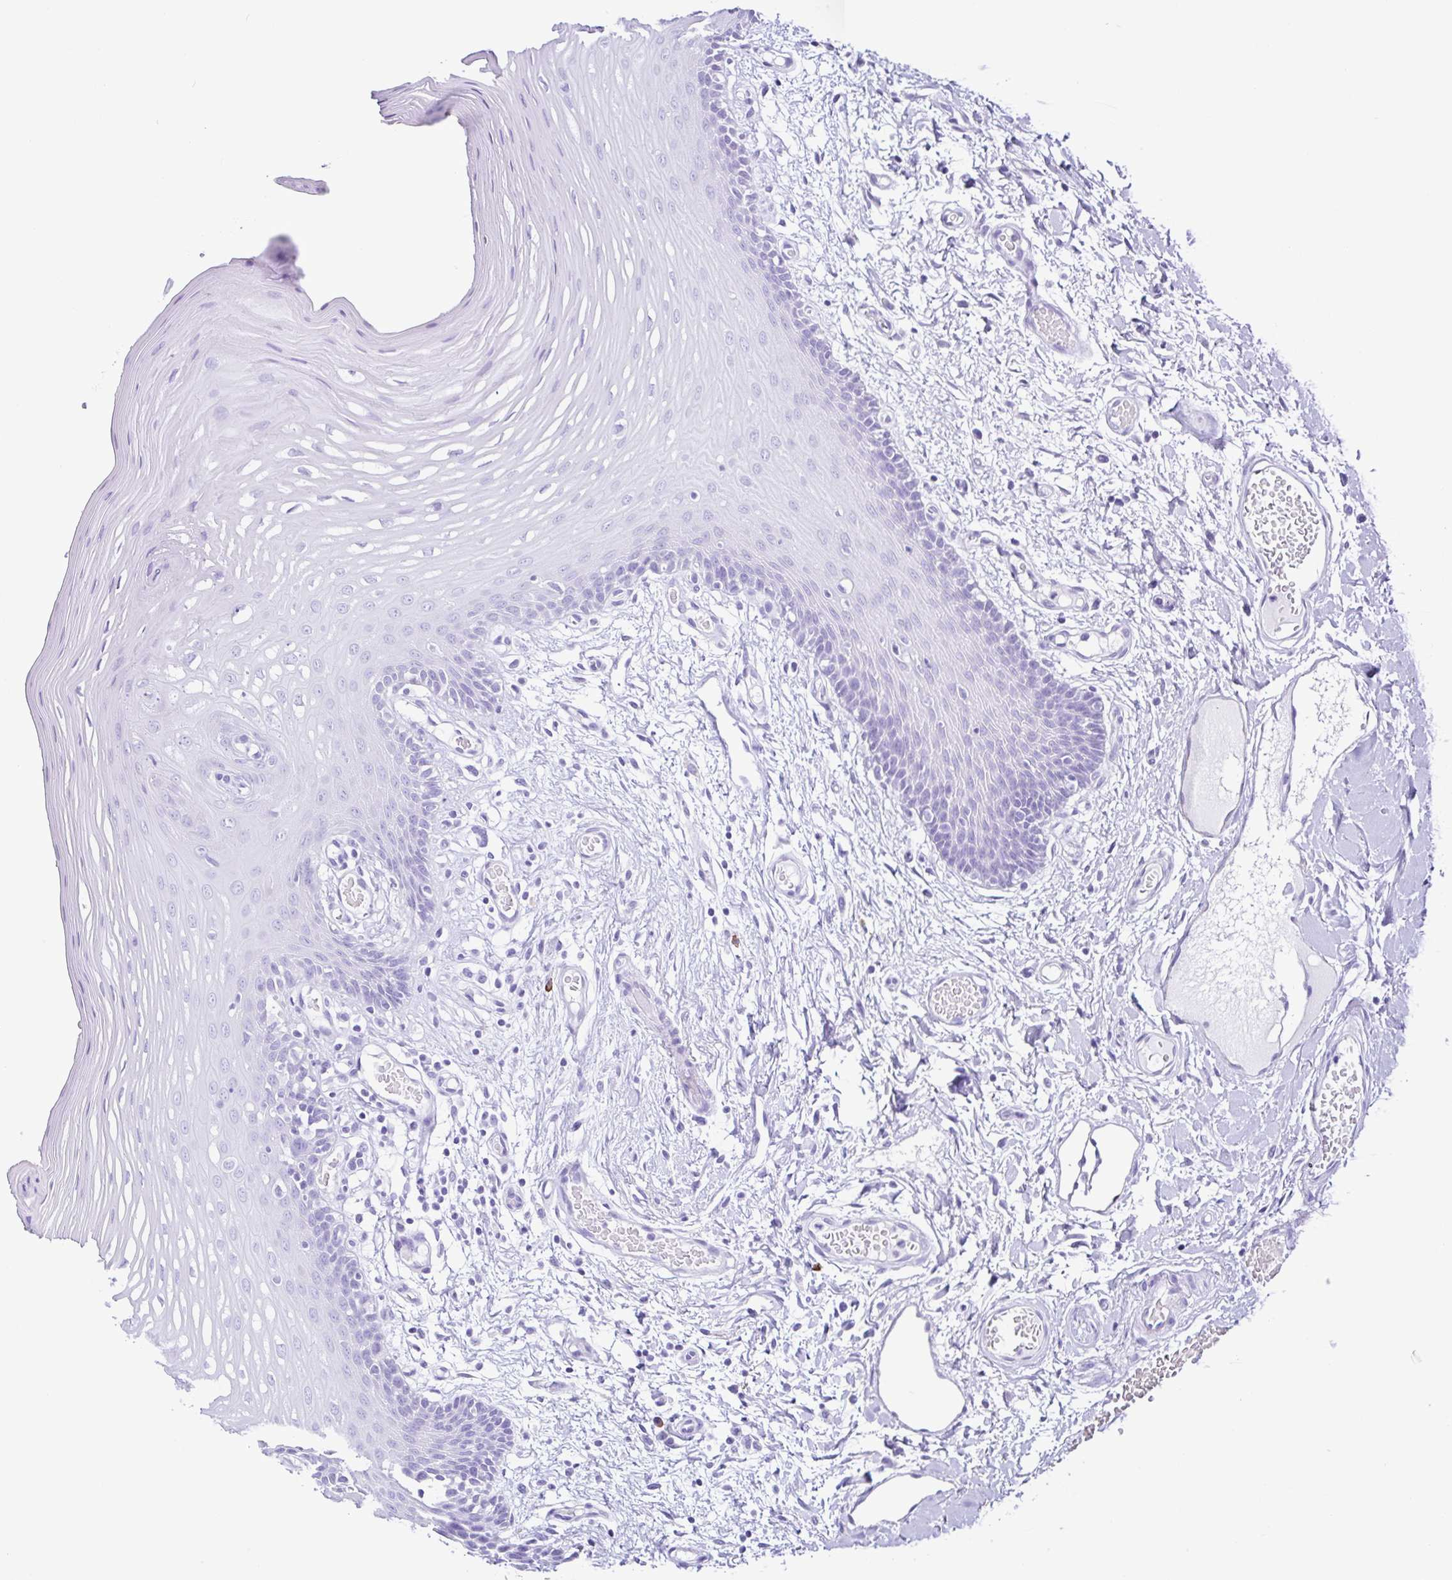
{"staining": {"intensity": "negative", "quantity": "none", "location": "none"}, "tissue": "oral mucosa", "cell_type": "Squamous epithelial cells", "image_type": "normal", "snomed": [{"axis": "morphology", "description": "Normal tissue, NOS"}, {"axis": "topography", "description": "Oral tissue"}, {"axis": "topography", "description": "Tounge, NOS"}], "caption": "The photomicrograph reveals no significant staining in squamous epithelial cells of oral mucosa. The staining is performed using DAB (3,3'-diaminobenzidine) brown chromogen with nuclei counter-stained in using hematoxylin.", "gene": "PIGF", "patient": {"sex": "female", "age": 60}}